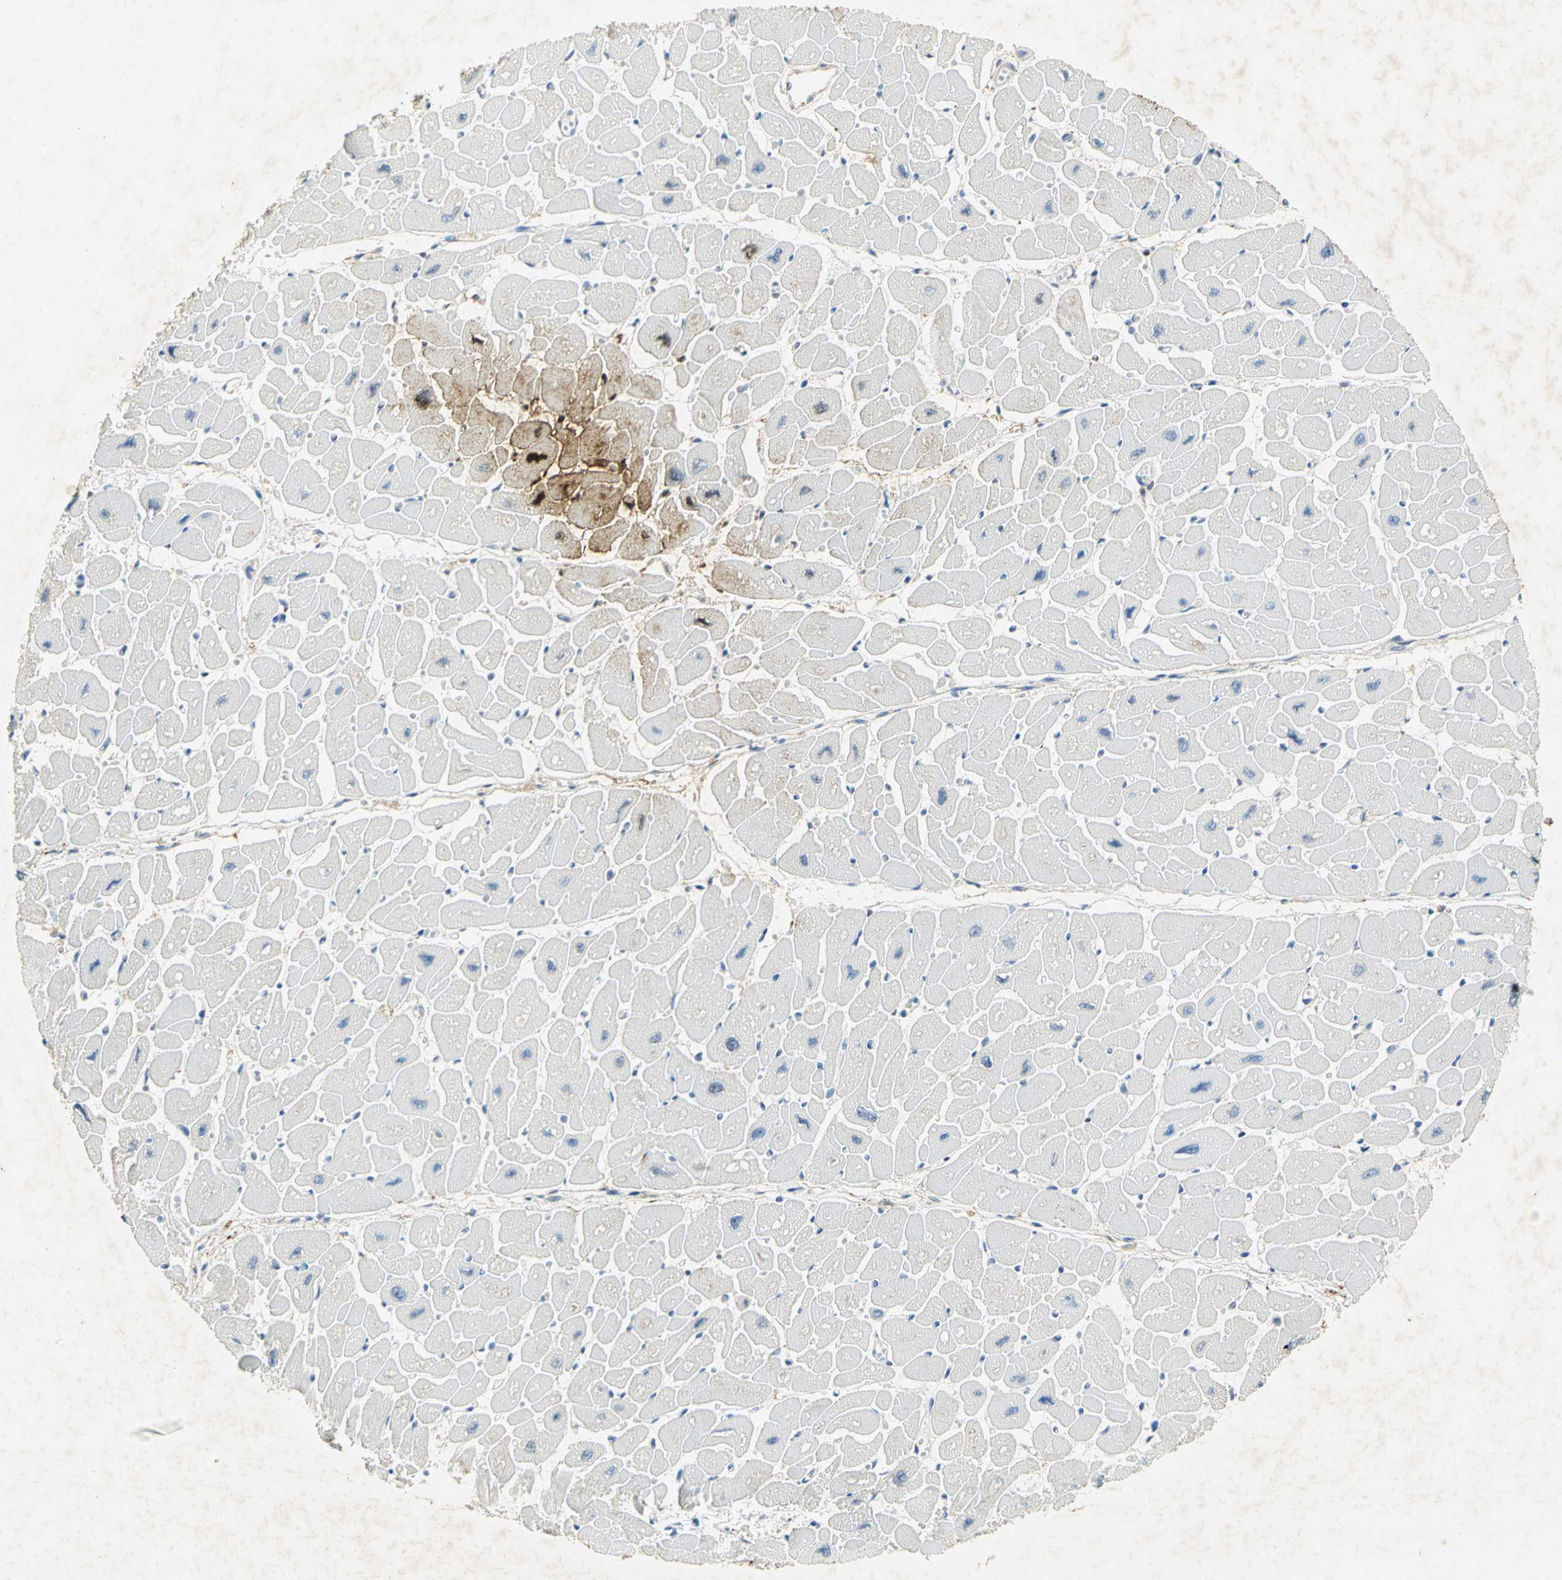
{"staining": {"intensity": "negative", "quantity": "none", "location": "none"}, "tissue": "heart muscle", "cell_type": "Cardiomyocytes", "image_type": "normal", "snomed": [{"axis": "morphology", "description": "Normal tissue, NOS"}, {"axis": "topography", "description": "Heart"}], "caption": "Histopathology image shows no significant protein staining in cardiomyocytes of normal heart muscle.", "gene": "ANXA4", "patient": {"sex": "female", "age": 54}}